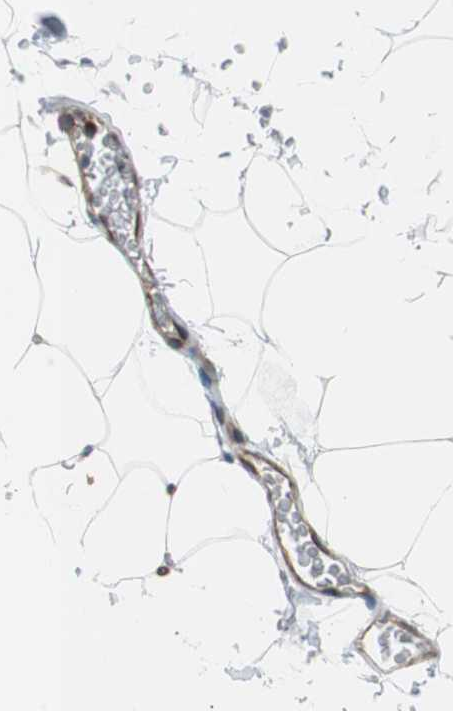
{"staining": {"intensity": "negative", "quantity": "none", "location": "nuclear"}, "tissue": "adipose tissue", "cell_type": "Adipocytes", "image_type": "normal", "snomed": [{"axis": "morphology", "description": "Normal tissue, NOS"}, {"axis": "topography", "description": "Soft tissue"}], "caption": "DAB immunohistochemical staining of benign human adipose tissue exhibits no significant positivity in adipocytes.", "gene": "KIF3B", "patient": {"sex": "male", "age": 72}}